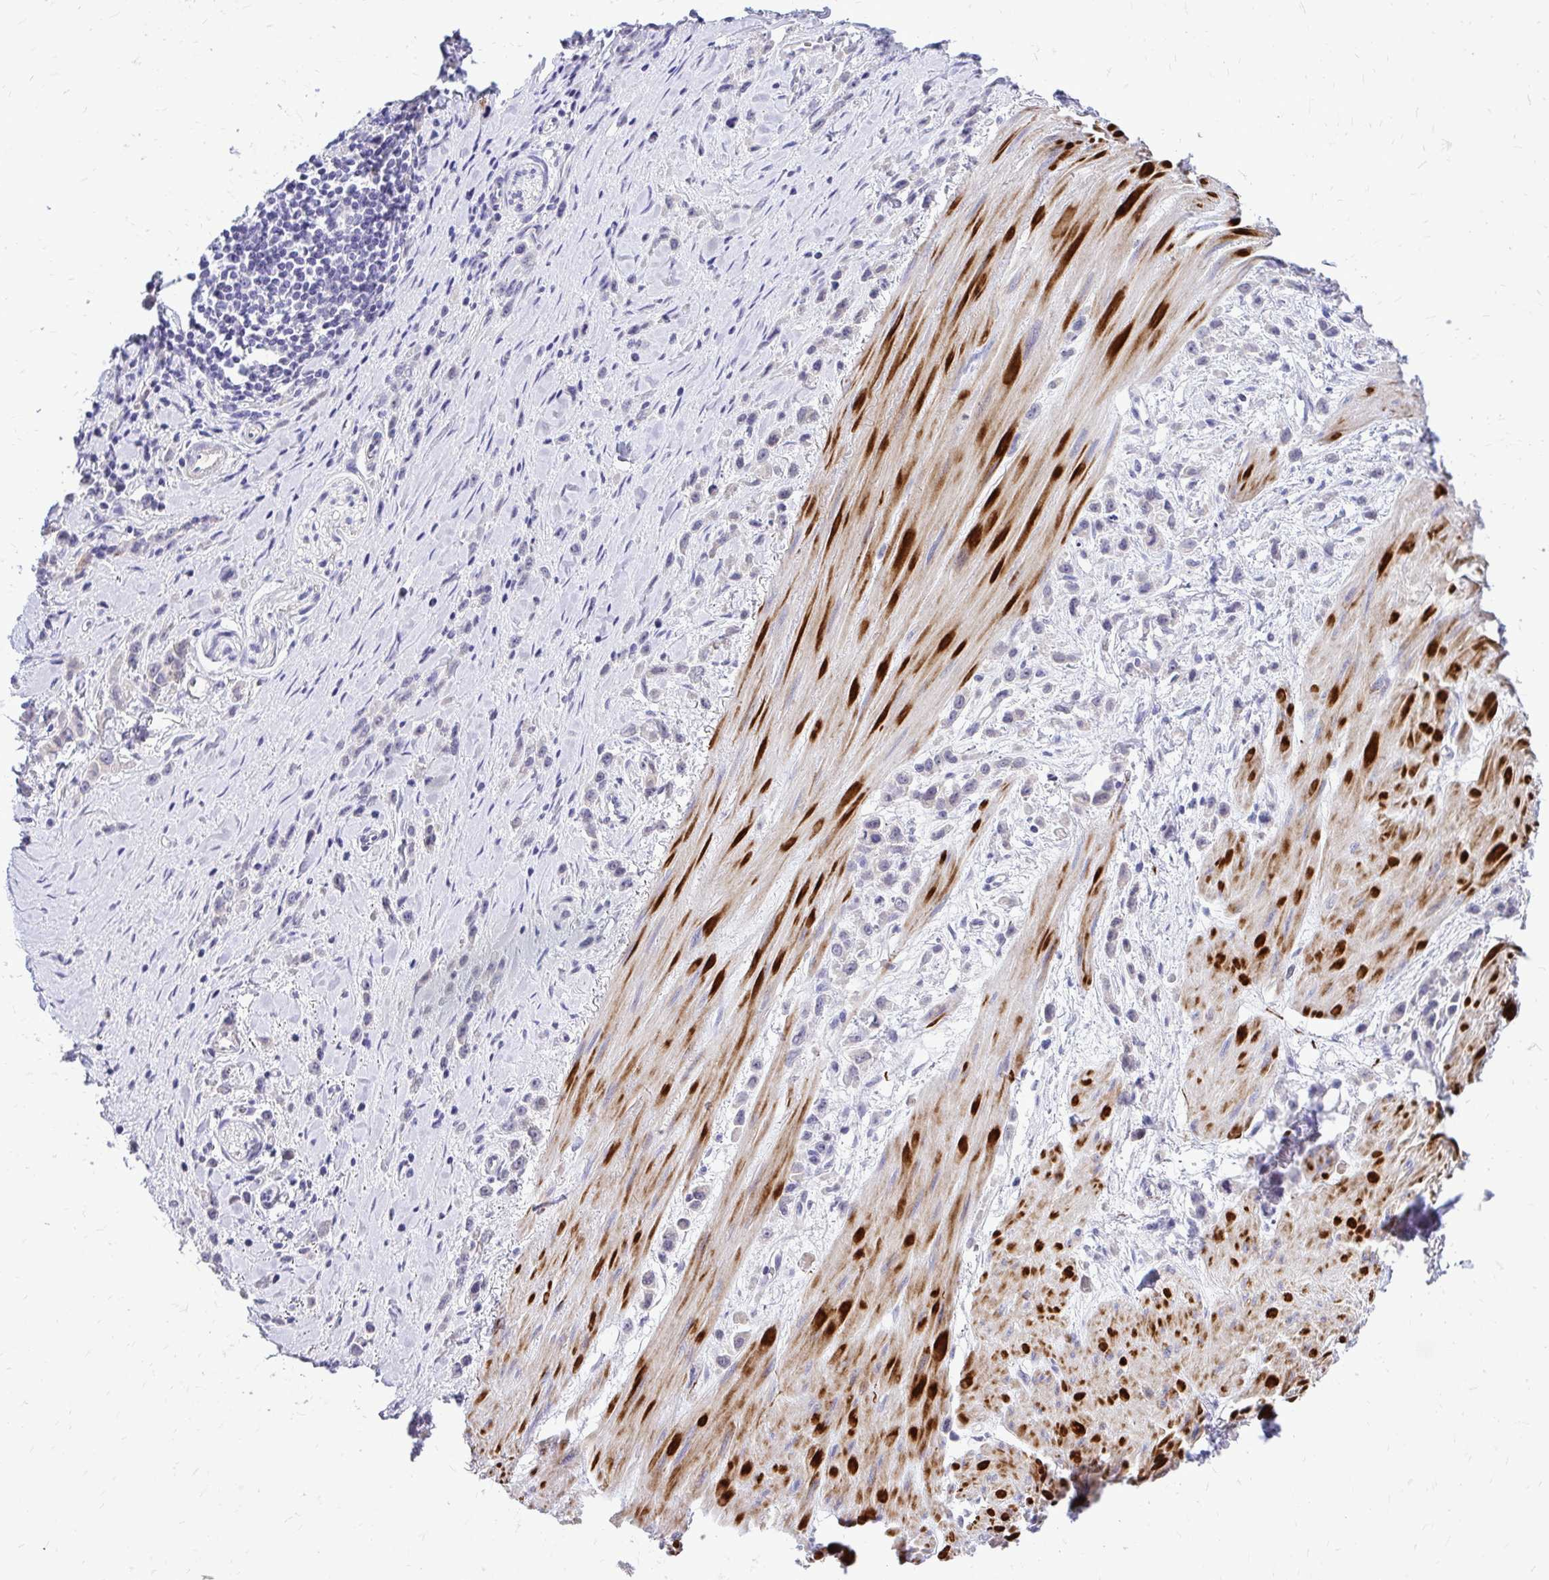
{"staining": {"intensity": "negative", "quantity": "none", "location": "none"}, "tissue": "stomach cancer", "cell_type": "Tumor cells", "image_type": "cancer", "snomed": [{"axis": "morphology", "description": "Adenocarcinoma, NOS"}, {"axis": "topography", "description": "Stomach"}], "caption": "A histopathology image of human adenocarcinoma (stomach) is negative for staining in tumor cells.", "gene": "ZSWIM9", "patient": {"sex": "male", "age": 47}}